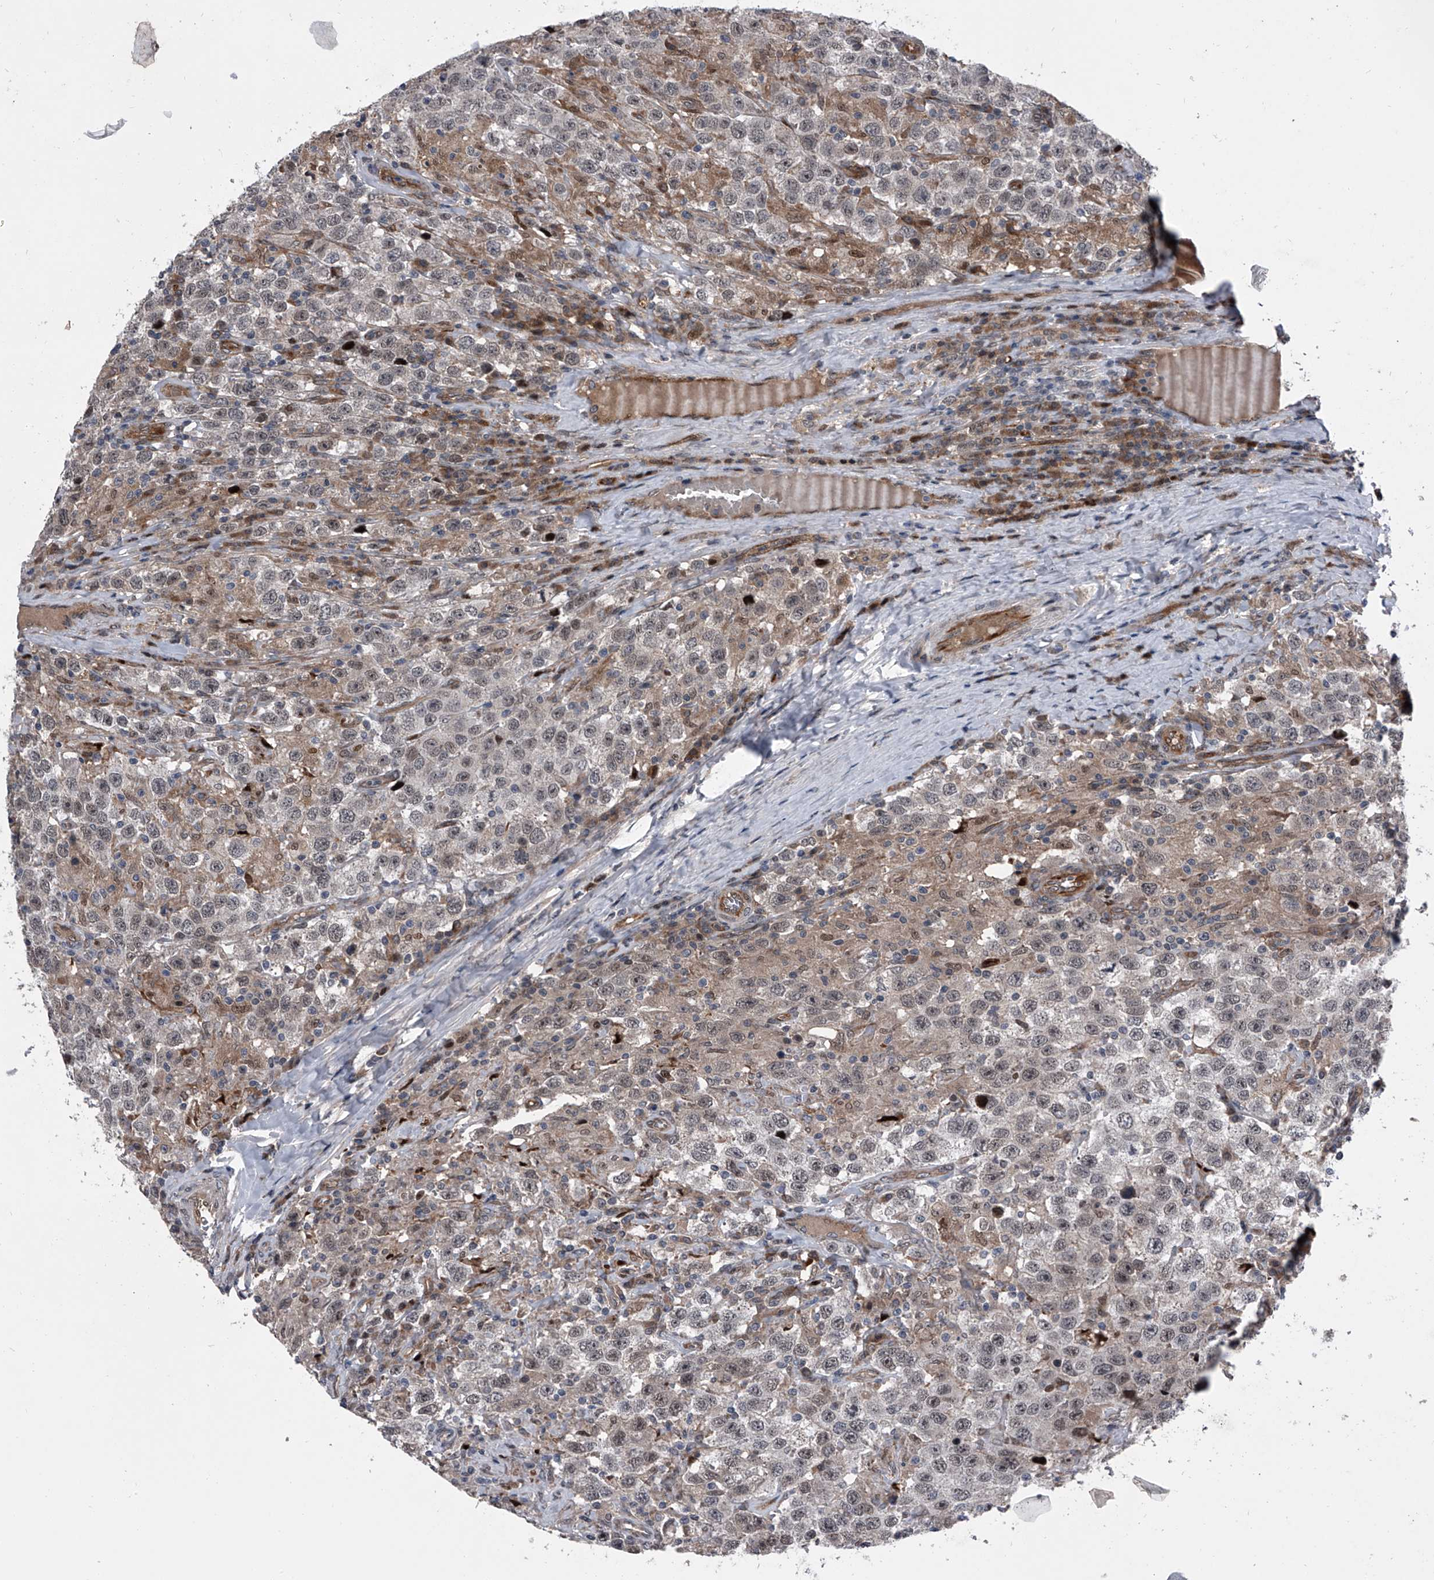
{"staining": {"intensity": "weak", "quantity": "25%-75%", "location": "nuclear"}, "tissue": "testis cancer", "cell_type": "Tumor cells", "image_type": "cancer", "snomed": [{"axis": "morphology", "description": "Seminoma, NOS"}, {"axis": "topography", "description": "Testis"}], "caption": "Human testis cancer stained for a protein (brown) exhibits weak nuclear positive staining in approximately 25%-75% of tumor cells.", "gene": "ELK4", "patient": {"sex": "male", "age": 41}}